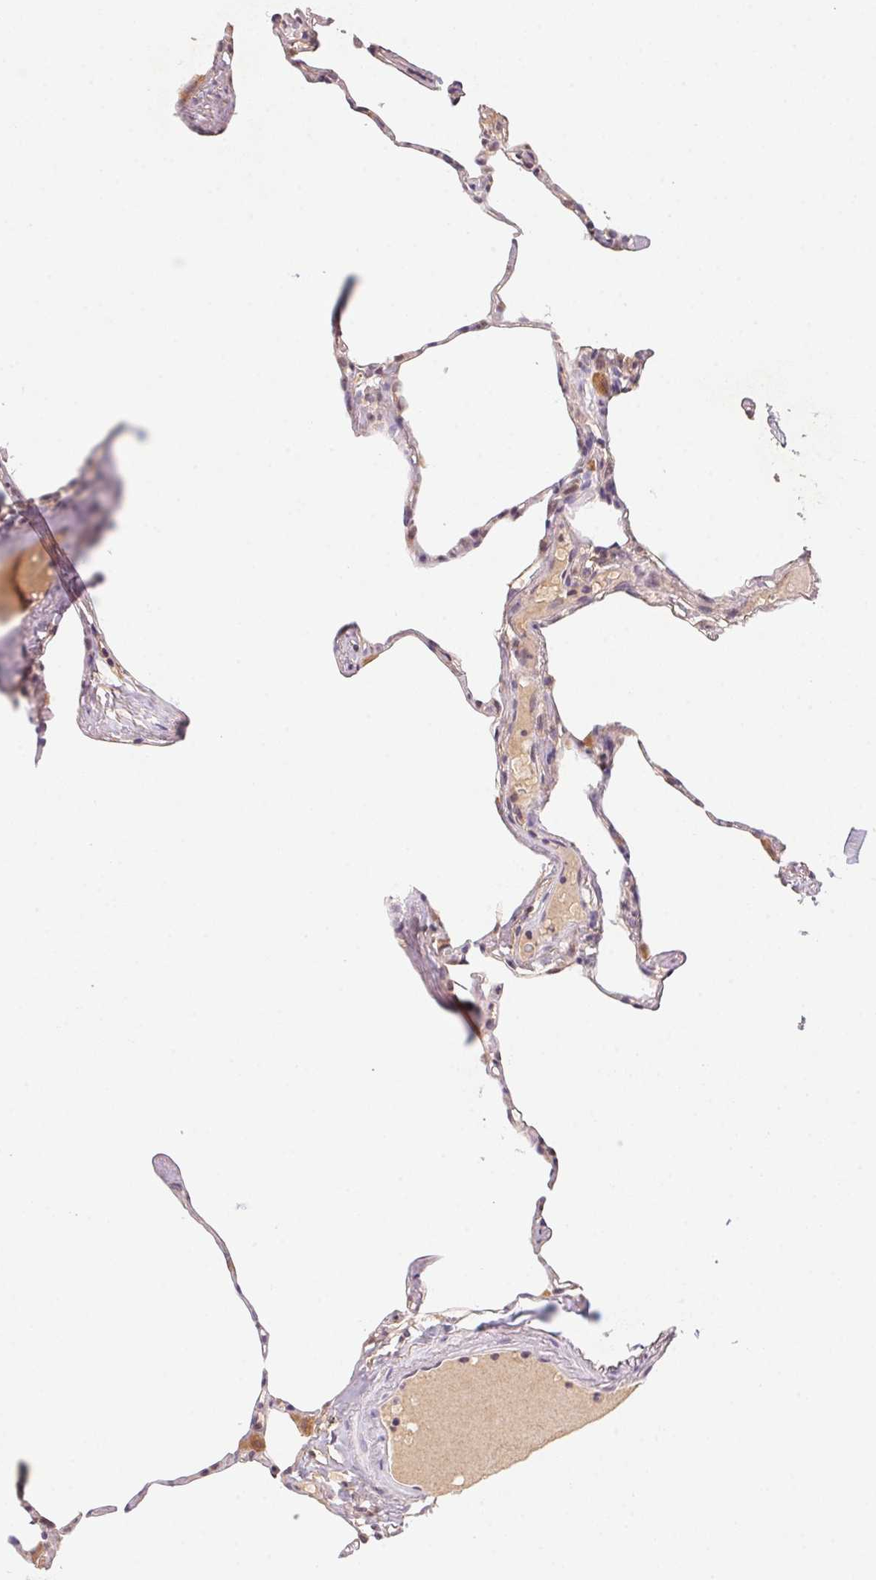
{"staining": {"intensity": "negative", "quantity": "none", "location": "none"}, "tissue": "lung", "cell_type": "Alveolar cells", "image_type": "normal", "snomed": [{"axis": "morphology", "description": "Normal tissue, NOS"}, {"axis": "topography", "description": "Lung"}], "caption": "DAB (3,3'-diaminobenzidine) immunohistochemical staining of benign lung shows no significant staining in alveolar cells. The staining is performed using DAB brown chromogen with nuclei counter-stained in using hematoxylin.", "gene": "SLC52A2", "patient": {"sex": "male", "age": 65}}